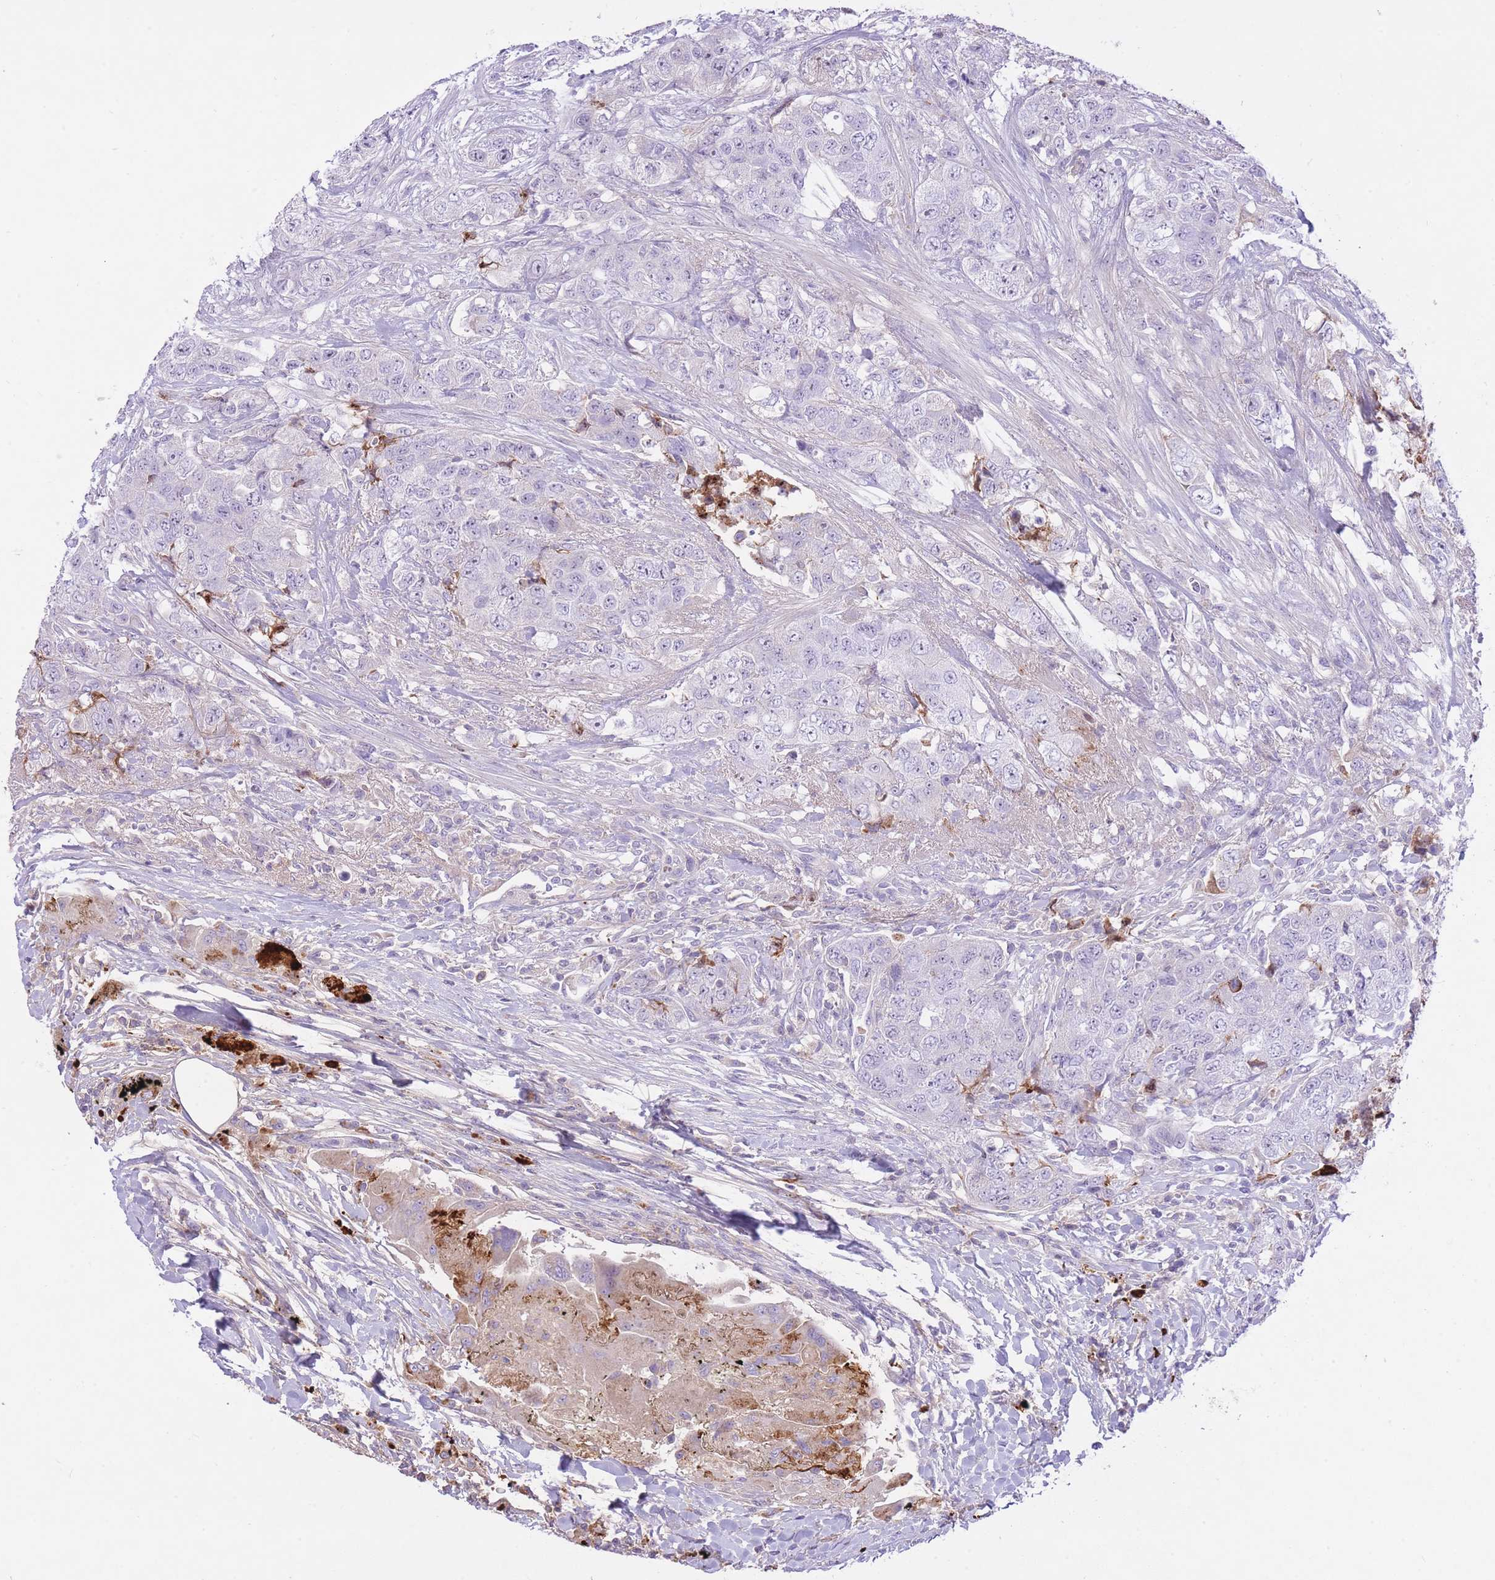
{"staining": {"intensity": "negative", "quantity": "none", "location": "none"}, "tissue": "urothelial cancer", "cell_type": "Tumor cells", "image_type": "cancer", "snomed": [{"axis": "morphology", "description": "Urothelial carcinoma, High grade"}, {"axis": "topography", "description": "Urinary bladder"}], "caption": "High magnification brightfield microscopy of high-grade urothelial carcinoma stained with DAB (3,3'-diaminobenzidine) (brown) and counterstained with hematoxylin (blue): tumor cells show no significant positivity.", "gene": "HRG", "patient": {"sex": "female", "age": 78}}